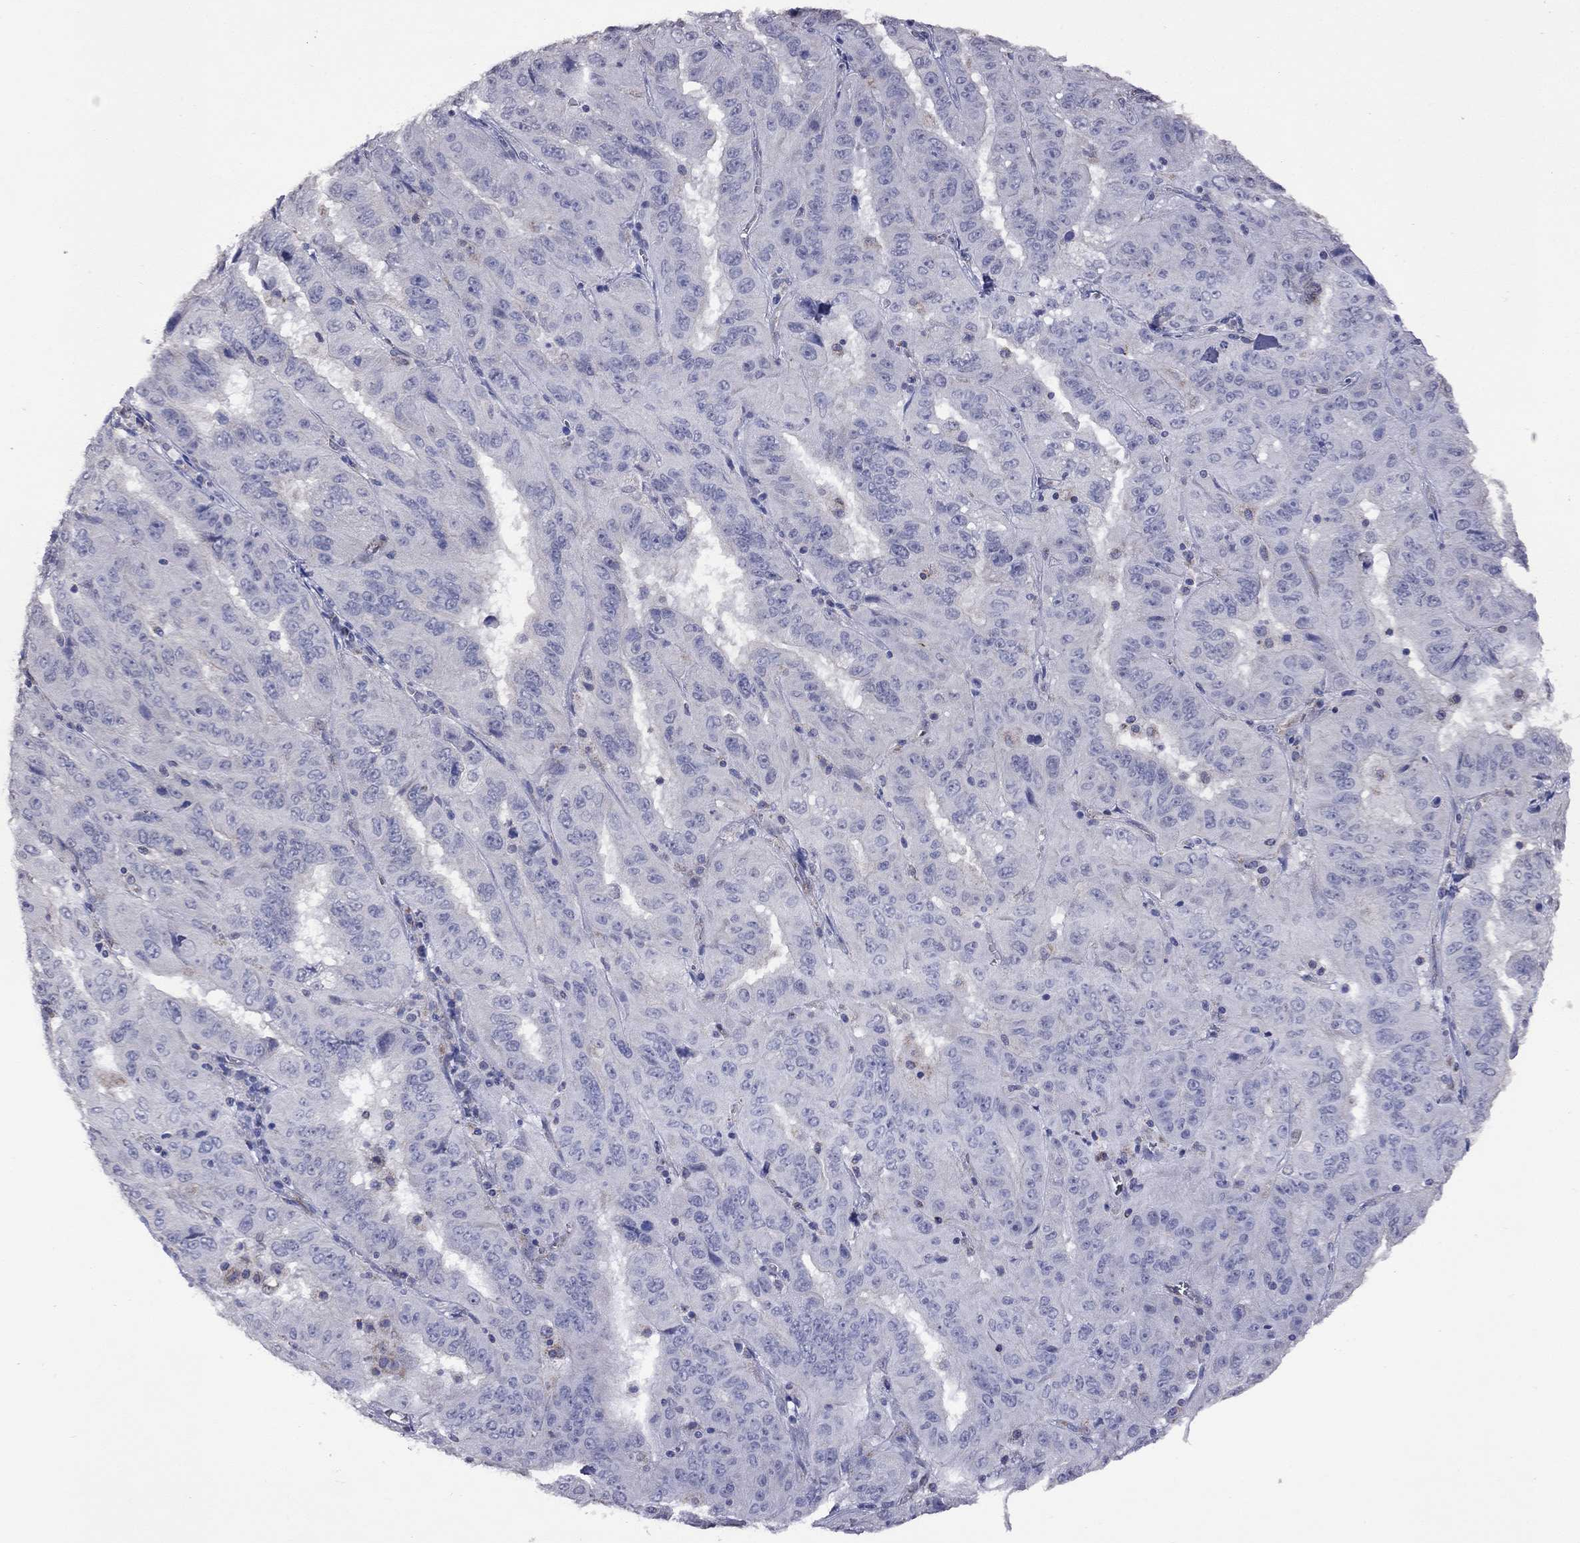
{"staining": {"intensity": "negative", "quantity": "none", "location": "none"}, "tissue": "pancreatic cancer", "cell_type": "Tumor cells", "image_type": "cancer", "snomed": [{"axis": "morphology", "description": "Adenocarcinoma, NOS"}, {"axis": "topography", "description": "Pancreas"}], "caption": "This image is of adenocarcinoma (pancreatic) stained with immunohistochemistry to label a protein in brown with the nuclei are counter-stained blue. There is no staining in tumor cells.", "gene": "NDUFB1", "patient": {"sex": "male", "age": 63}}